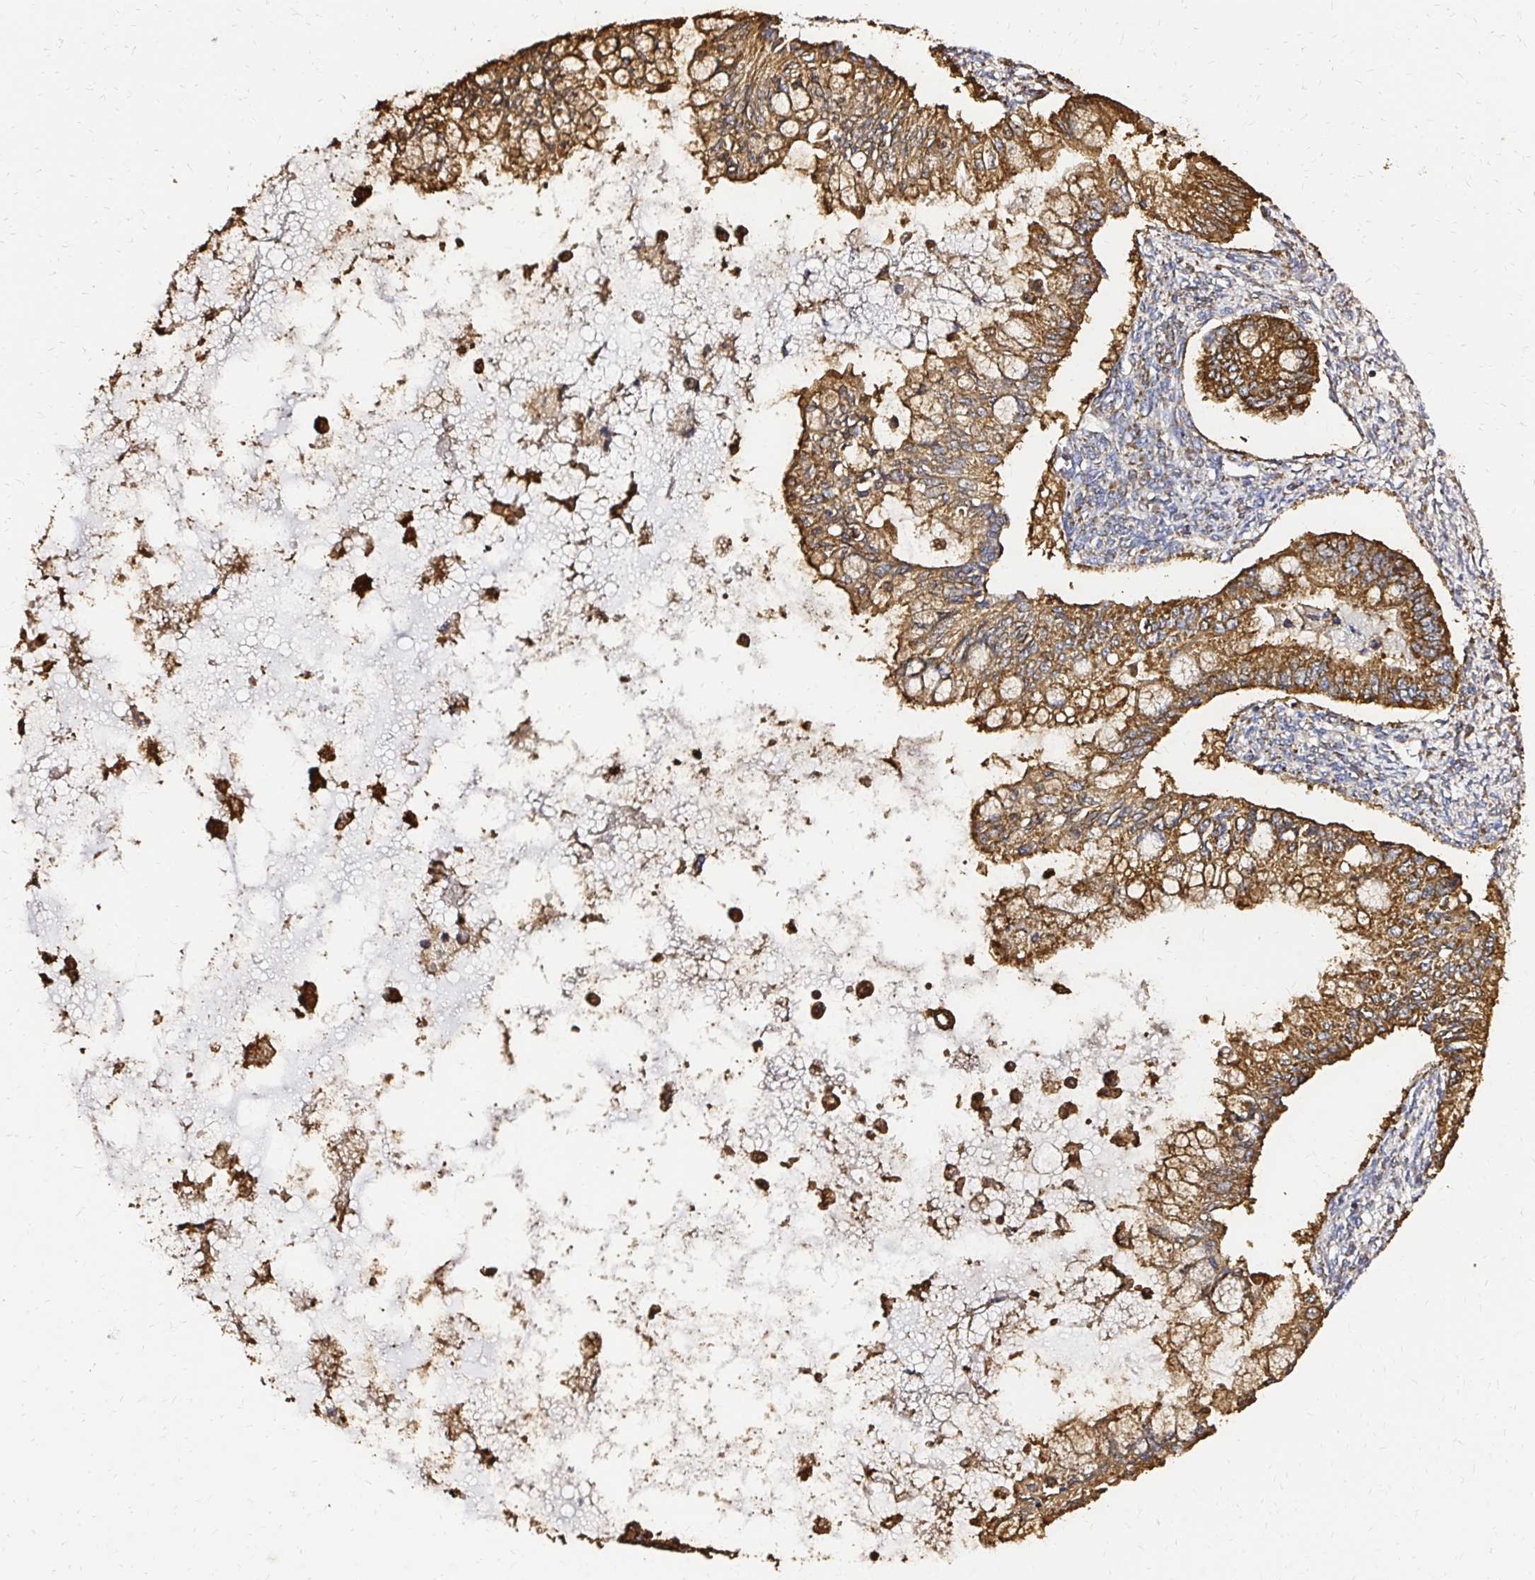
{"staining": {"intensity": "moderate", "quantity": ">75%", "location": "cytoplasmic/membranous"}, "tissue": "ovarian cancer", "cell_type": "Tumor cells", "image_type": "cancer", "snomed": [{"axis": "morphology", "description": "Cystadenocarcinoma, mucinous, NOS"}, {"axis": "topography", "description": "Ovary"}], "caption": "Ovarian cancer (mucinous cystadenocarcinoma) was stained to show a protein in brown. There is medium levels of moderate cytoplasmic/membranous positivity in about >75% of tumor cells. (DAB (3,3'-diaminobenzidine) = brown stain, brightfield microscopy at high magnification).", "gene": "MRPL13", "patient": {"sex": "female", "age": 34}}